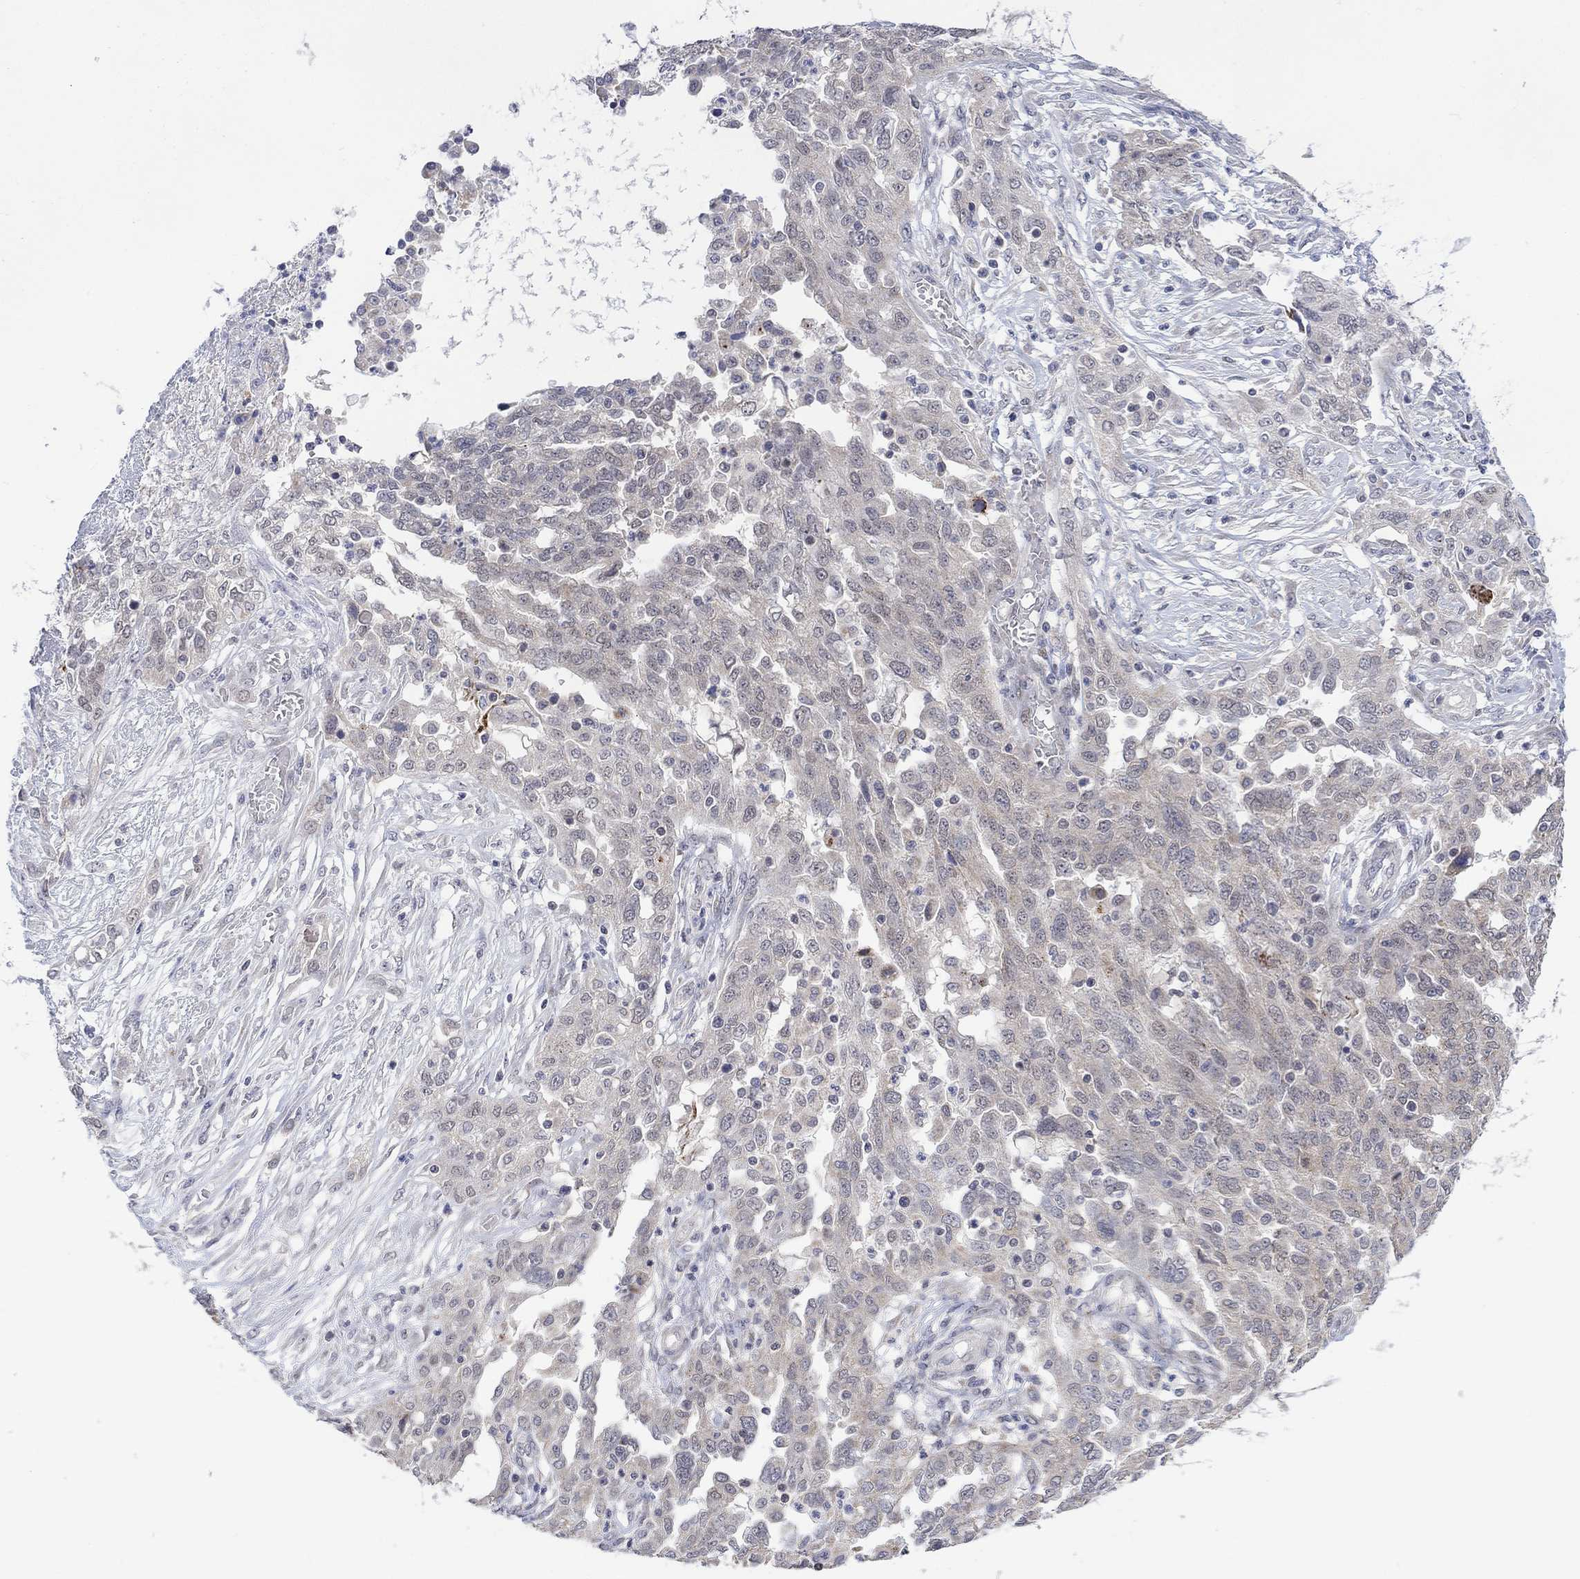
{"staining": {"intensity": "negative", "quantity": "none", "location": "none"}, "tissue": "ovarian cancer", "cell_type": "Tumor cells", "image_type": "cancer", "snomed": [{"axis": "morphology", "description": "Cystadenocarcinoma, serous, NOS"}, {"axis": "topography", "description": "Ovary"}], "caption": "An immunohistochemistry (IHC) image of ovarian cancer (serous cystadenocarcinoma) is shown. There is no staining in tumor cells of ovarian cancer (serous cystadenocarcinoma).", "gene": "SLC48A1", "patient": {"sex": "female", "age": 67}}